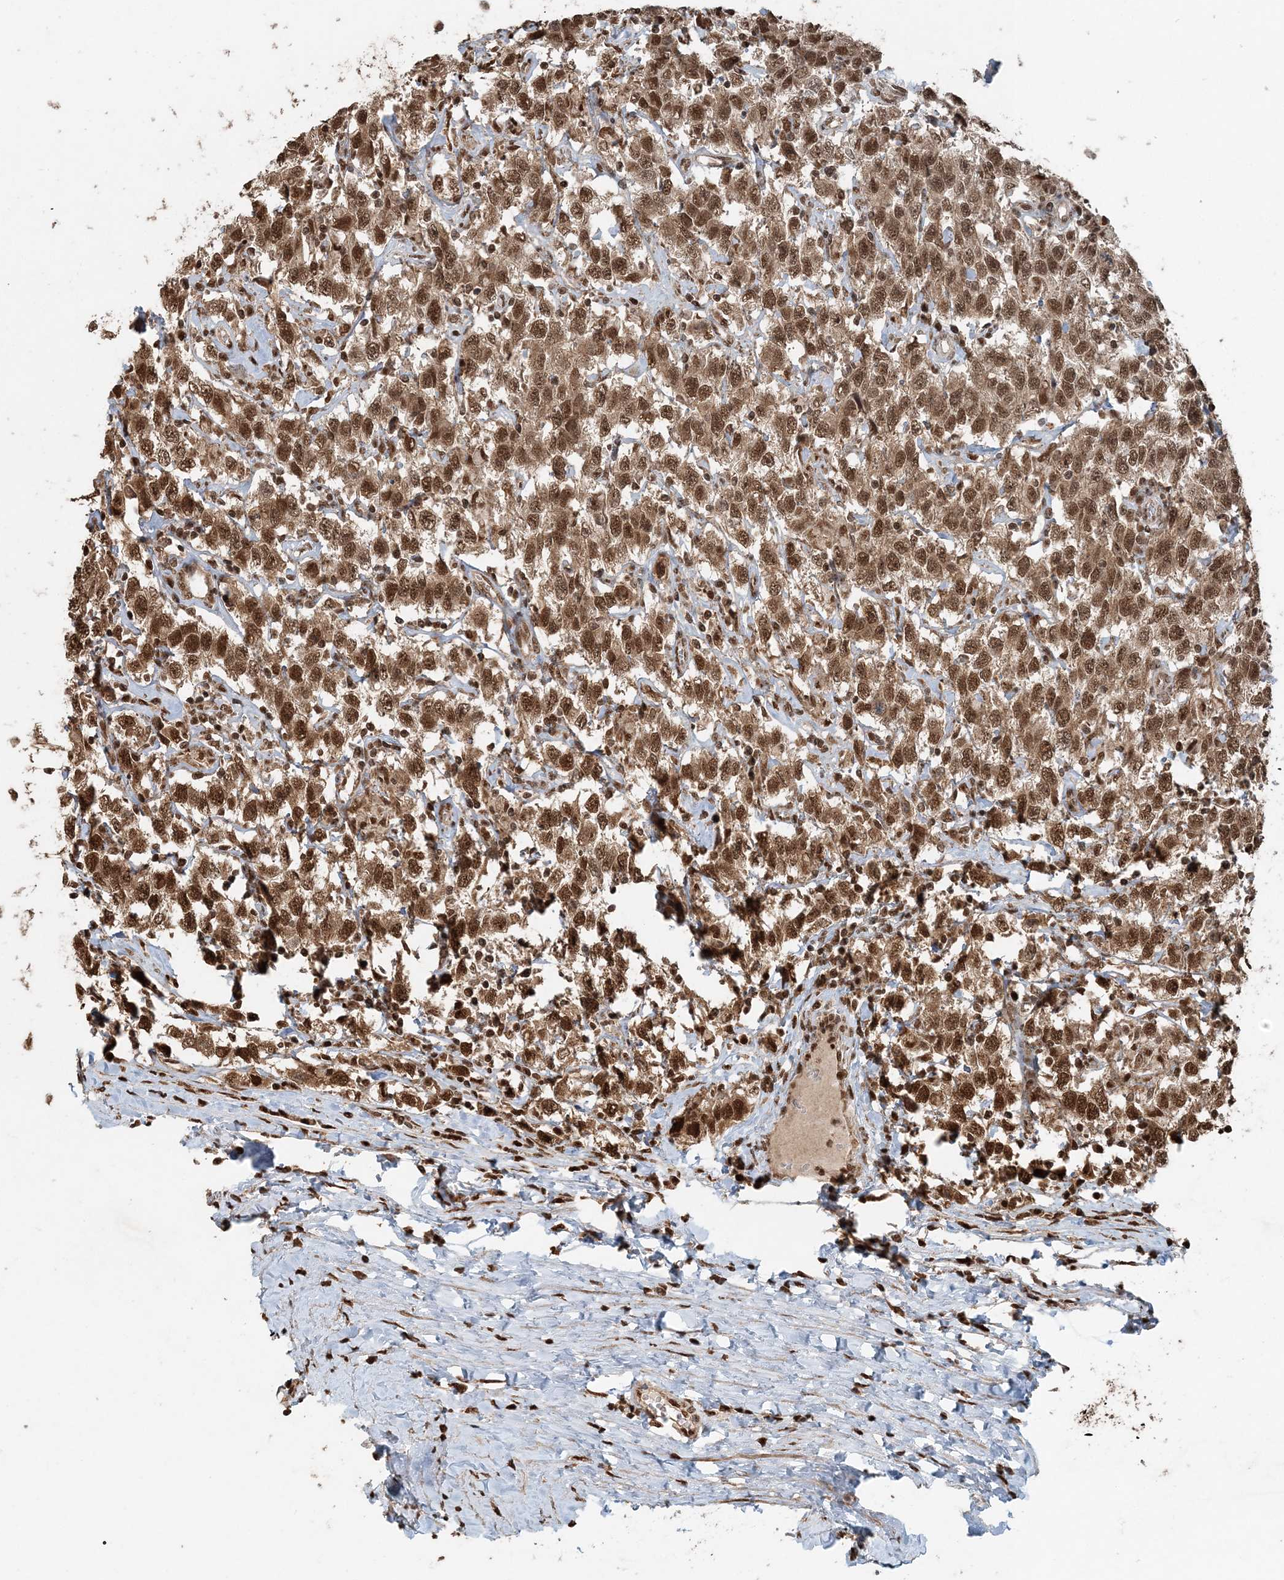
{"staining": {"intensity": "moderate", "quantity": ">75%", "location": "cytoplasmic/membranous,nuclear"}, "tissue": "testis cancer", "cell_type": "Tumor cells", "image_type": "cancer", "snomed": [{"axis": "morphology", "description": "Seminoma, NOS"}, {"axis": "topography", "description": "Testis"}], "caption": "Moderate cytoplasmic/membranous and nuclear protein staining is present in about >75% of tumor cells in seminoma (testis).", "gene": "ARHGAP35", "patient": {"sex": "male", "age": 41}}